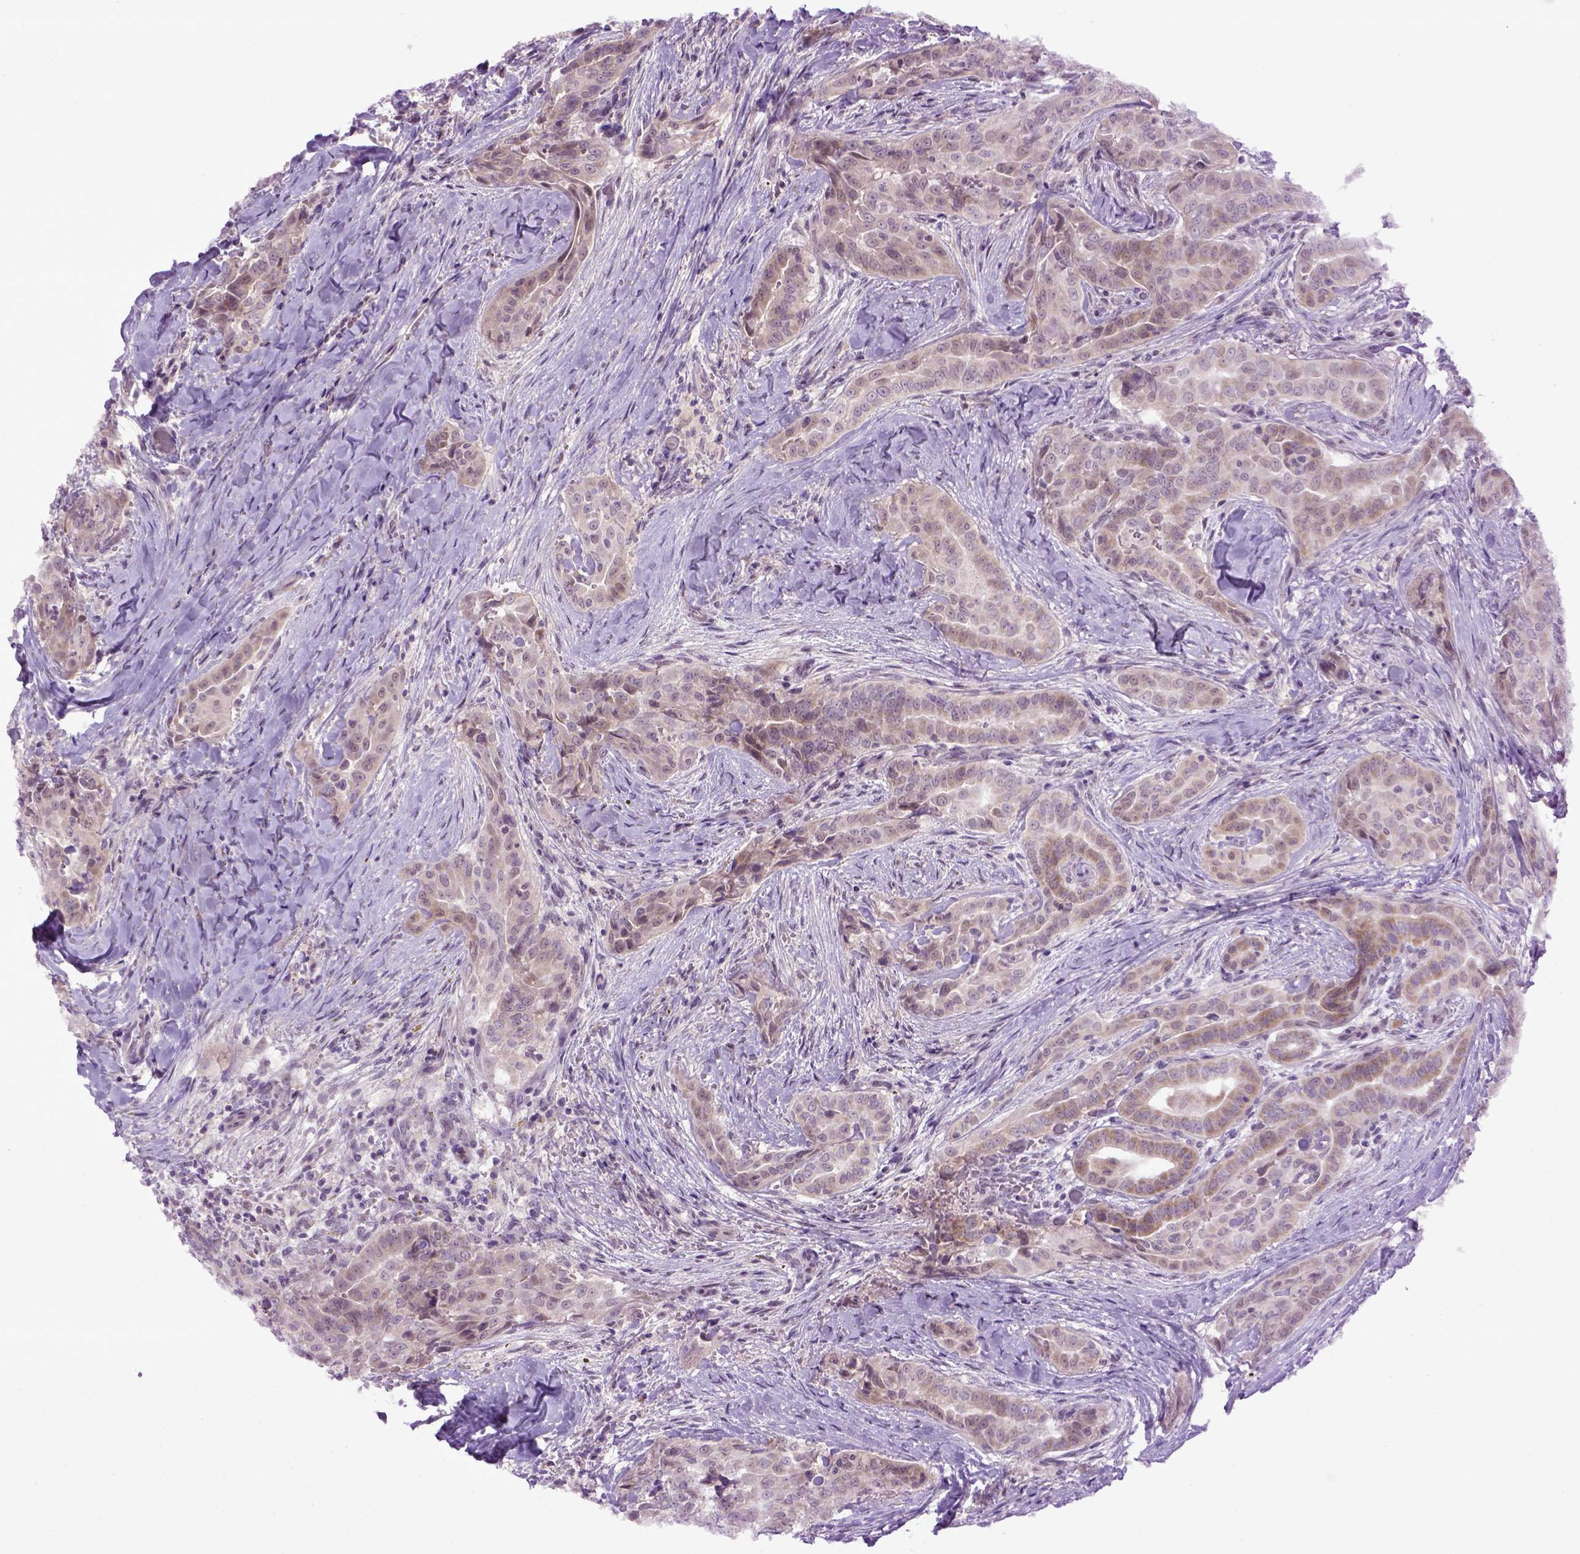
{"staining": {"intensity": "weak", "quantity": ">75%", "location": "cytoplasmic/membranous"}, "tissue": "thyroid cancer", "cell_type": "Tumor cells", "image_type": "cancer", "snomed": [{"axis": "morphology", "description": "Papillary adenocarcinoma, NOS"}, {"axis": "morphology", "description": "Papillary adenoma metastatic"}, {"axis": "topography", "description": "Thyroid gland"}], "caption": "A brown stain shows weak cytoplasmic/membranous staining of a protein in thyroid cancer tumor cells.", "gene": "EMILIN3", "patient": {"sex": "female", "age": 50}}